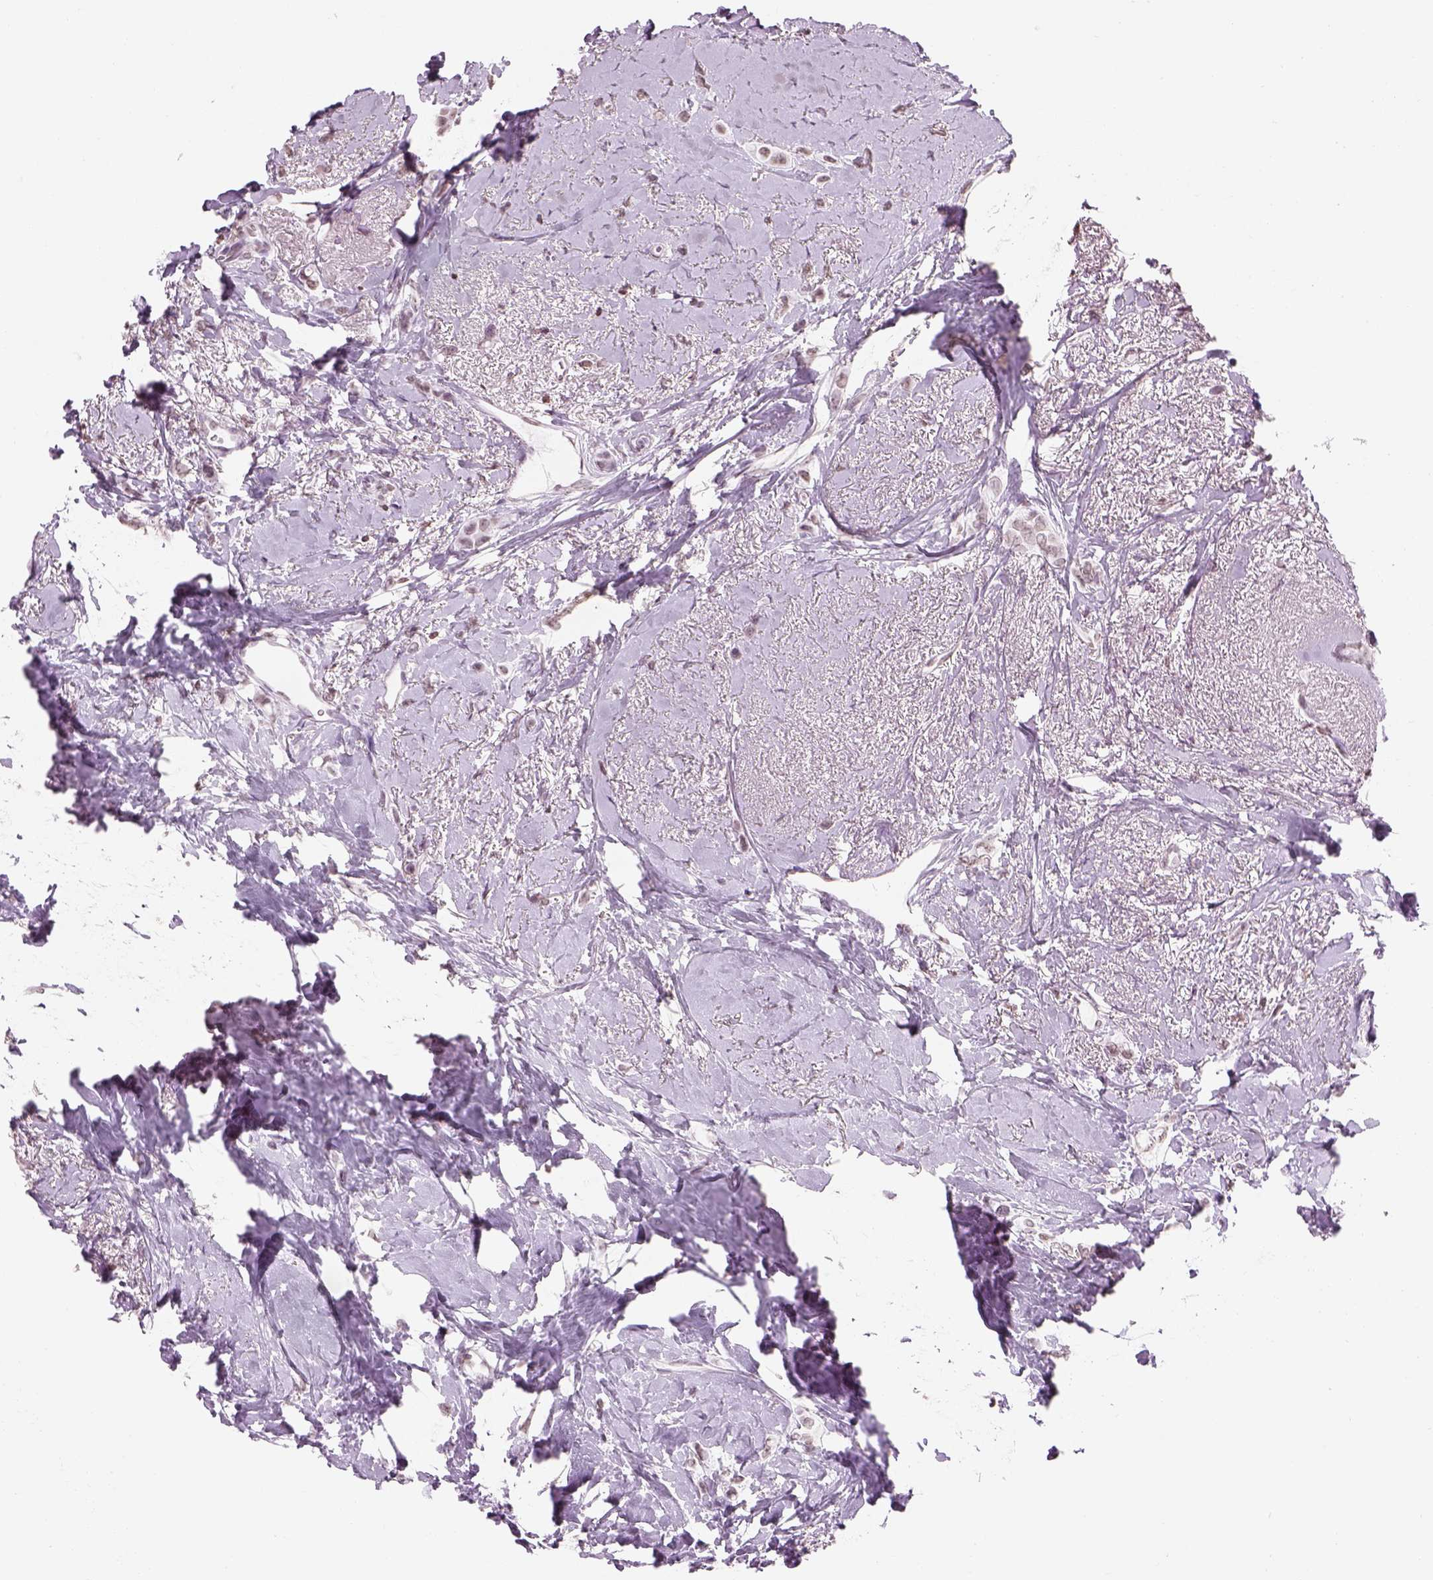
{"staining": {"intensity": "weak", "quantity": ">75%", "location": "nuclear"}, "tissue": "breast cancer", "cell_type": "Tumor cells", "image_type": "cancer", "snomed": [{"axis": "morphology", "description": "Lobular carcinoma"}, {"axis": "topography", "description": "Breast"}], "caption": "This is a photomicrograph of immunohistochemistry staining of breast lobular carcinoma, which shows weak positivity in the nuclear of tumor cells.", "gene": "BARHL1", "patient": {"sex": "female", "age": 66}}